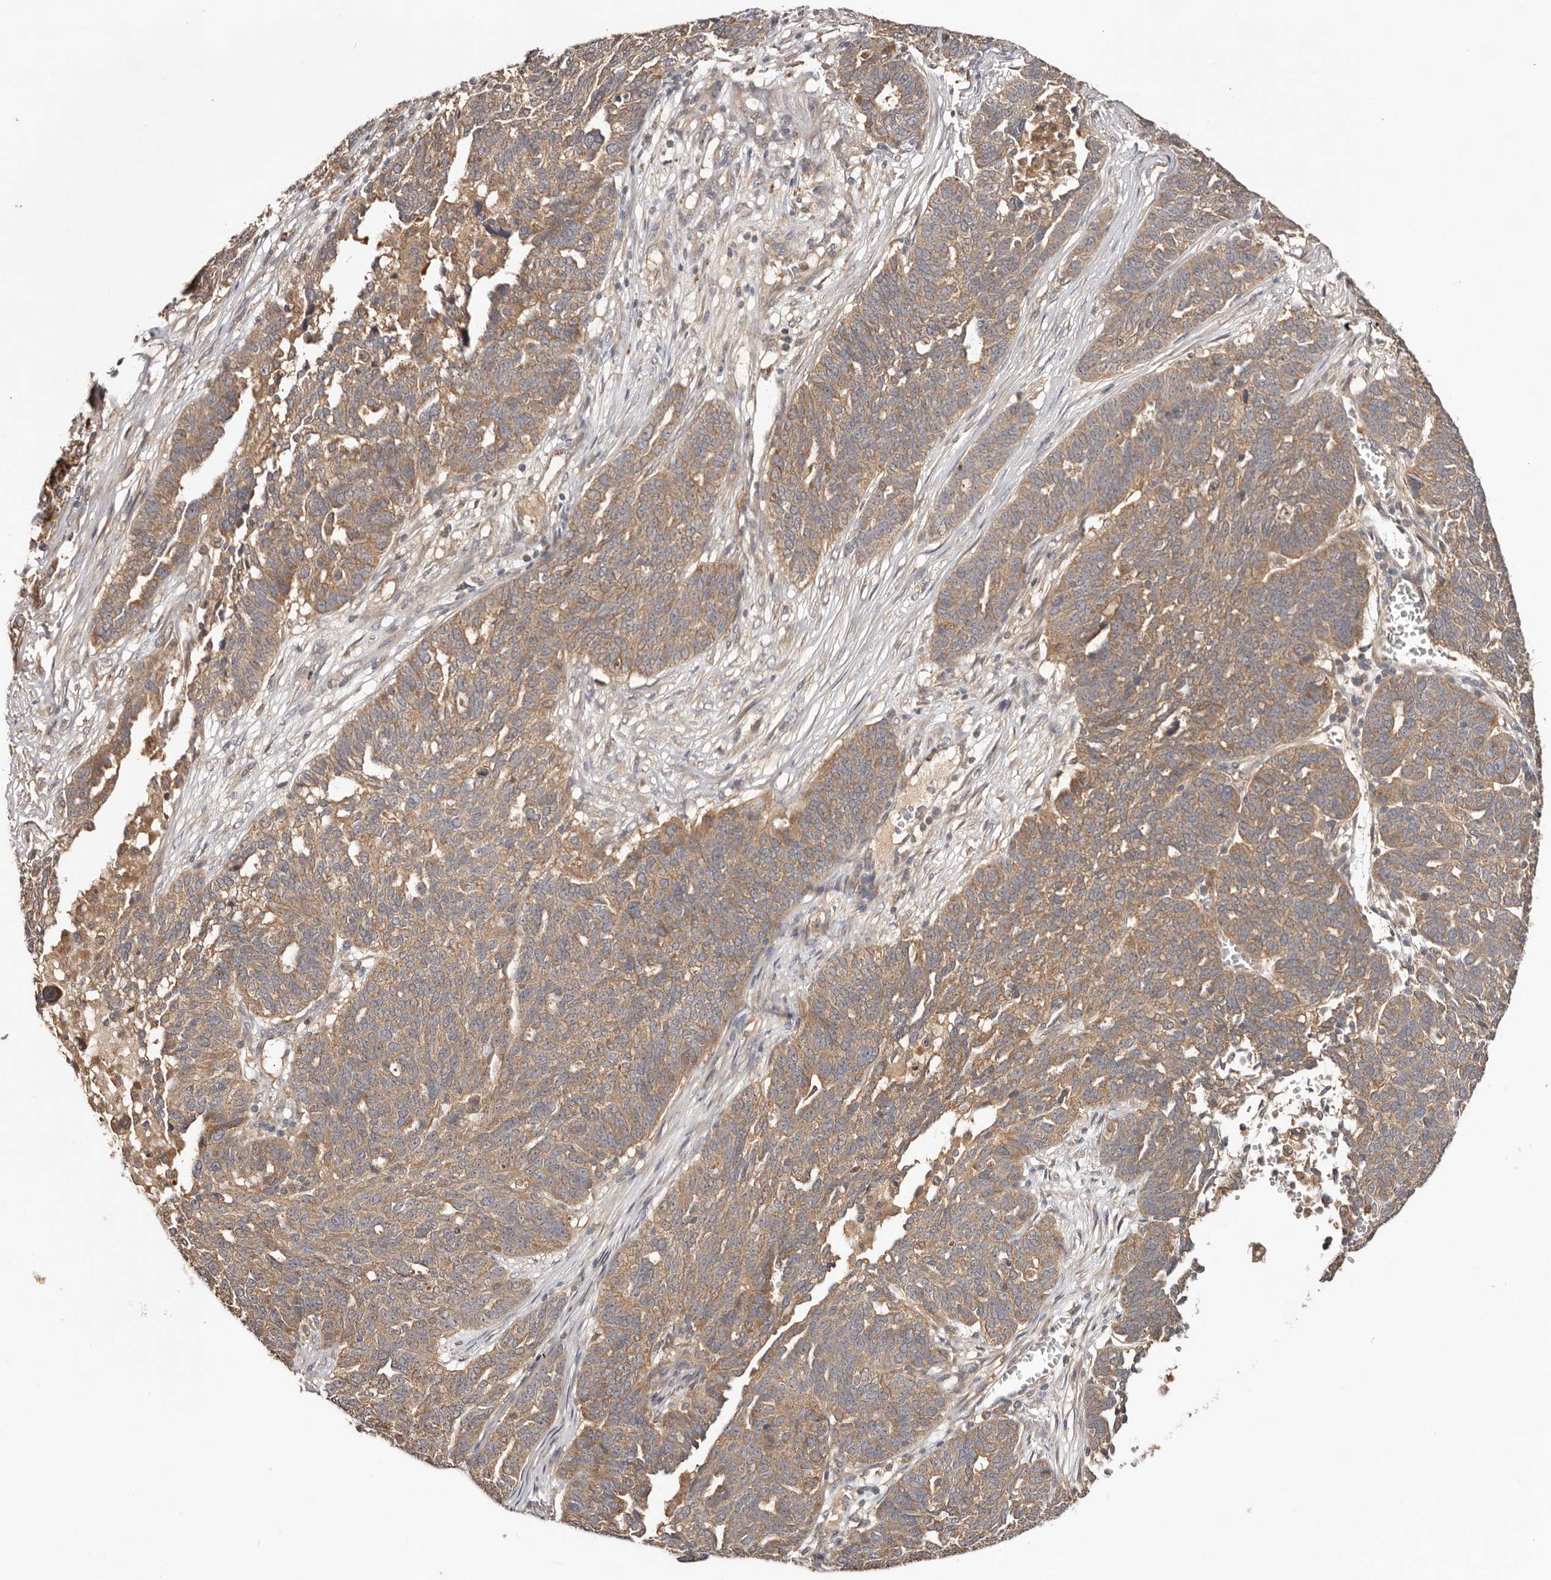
{"staining": {"intensity": "moderate", "quantity": ">75%", "location": "cytoplasmic/membranous"}, "tissue": "ovarian cancer", "cell_type": "Tumor cells", "image_type": "cancer", "snomed": [{"axis": "morphology", "description": "Cystadenocarcinoma, serous, NOS"}, {"axis": "topography", "description": "Ovary"}], "caption": "IHC of ovarian cancer shows medium levels of moderate cytoplasmic/membranous expression in approximately >75% of tumor cells. (brown staining indicates protein expression, while blue staining denotes nuclei).", "gene": "PKIB", "patient": {"sex": "female", "age": 59}}